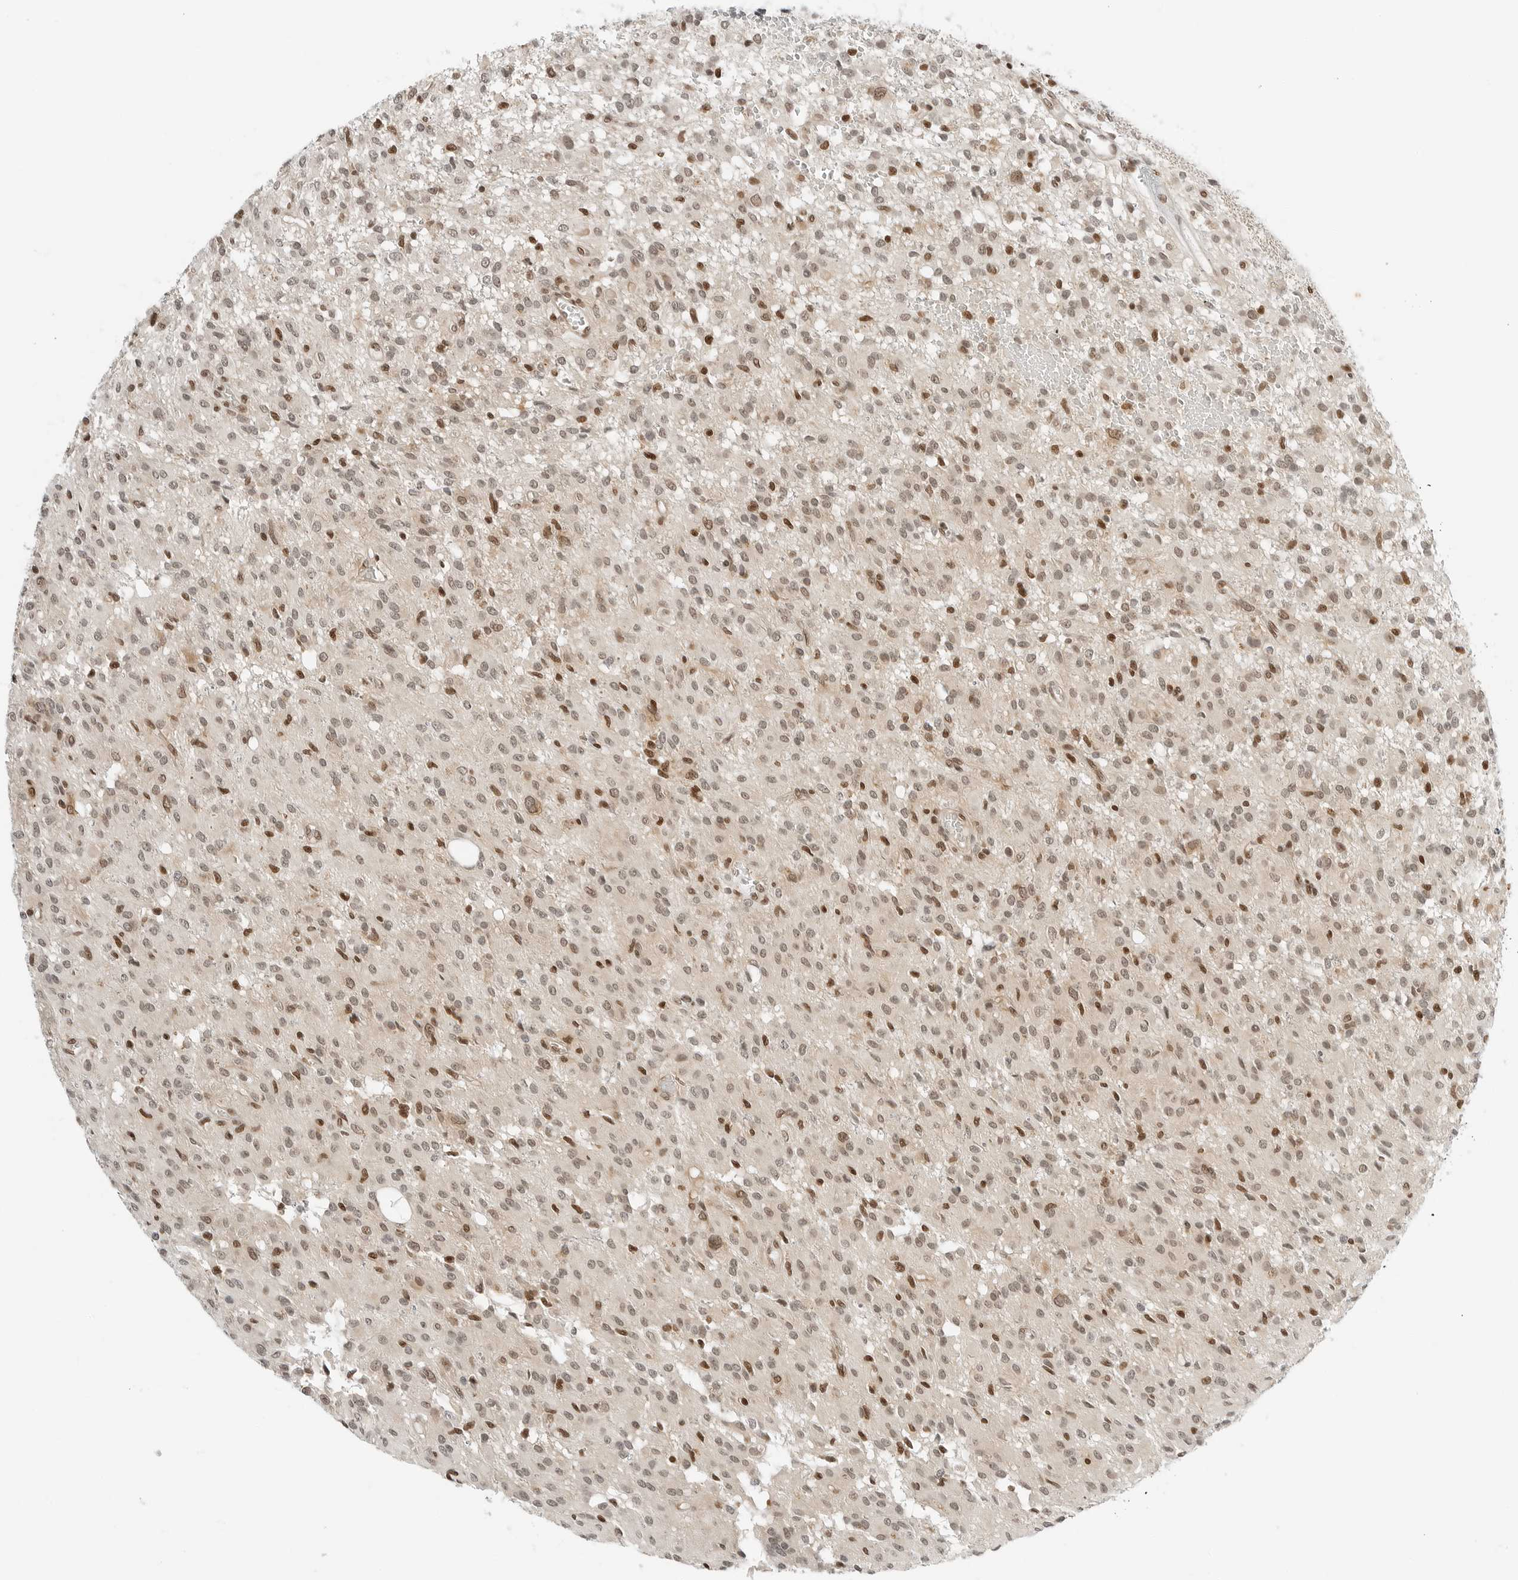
{"staining": {"intensity": "moderate", "quantity": ">75%", "location": "nuclear"}, "tissue": "glioma", "cell_type": "Tumor cells", "image_type": "cancer", "snomed": [{"axis": "morphology", "description": "Glioma, malignant, High grade"}, {"axis": "topography", "description": "Brain"}], "caption": "Moderate nuclear positivity for a protein is present in about >75% of tumor cells of glioma using immunohistochemistry.", "gene": "CRTC2", "patient": {"sex": "female", "age": 59}}